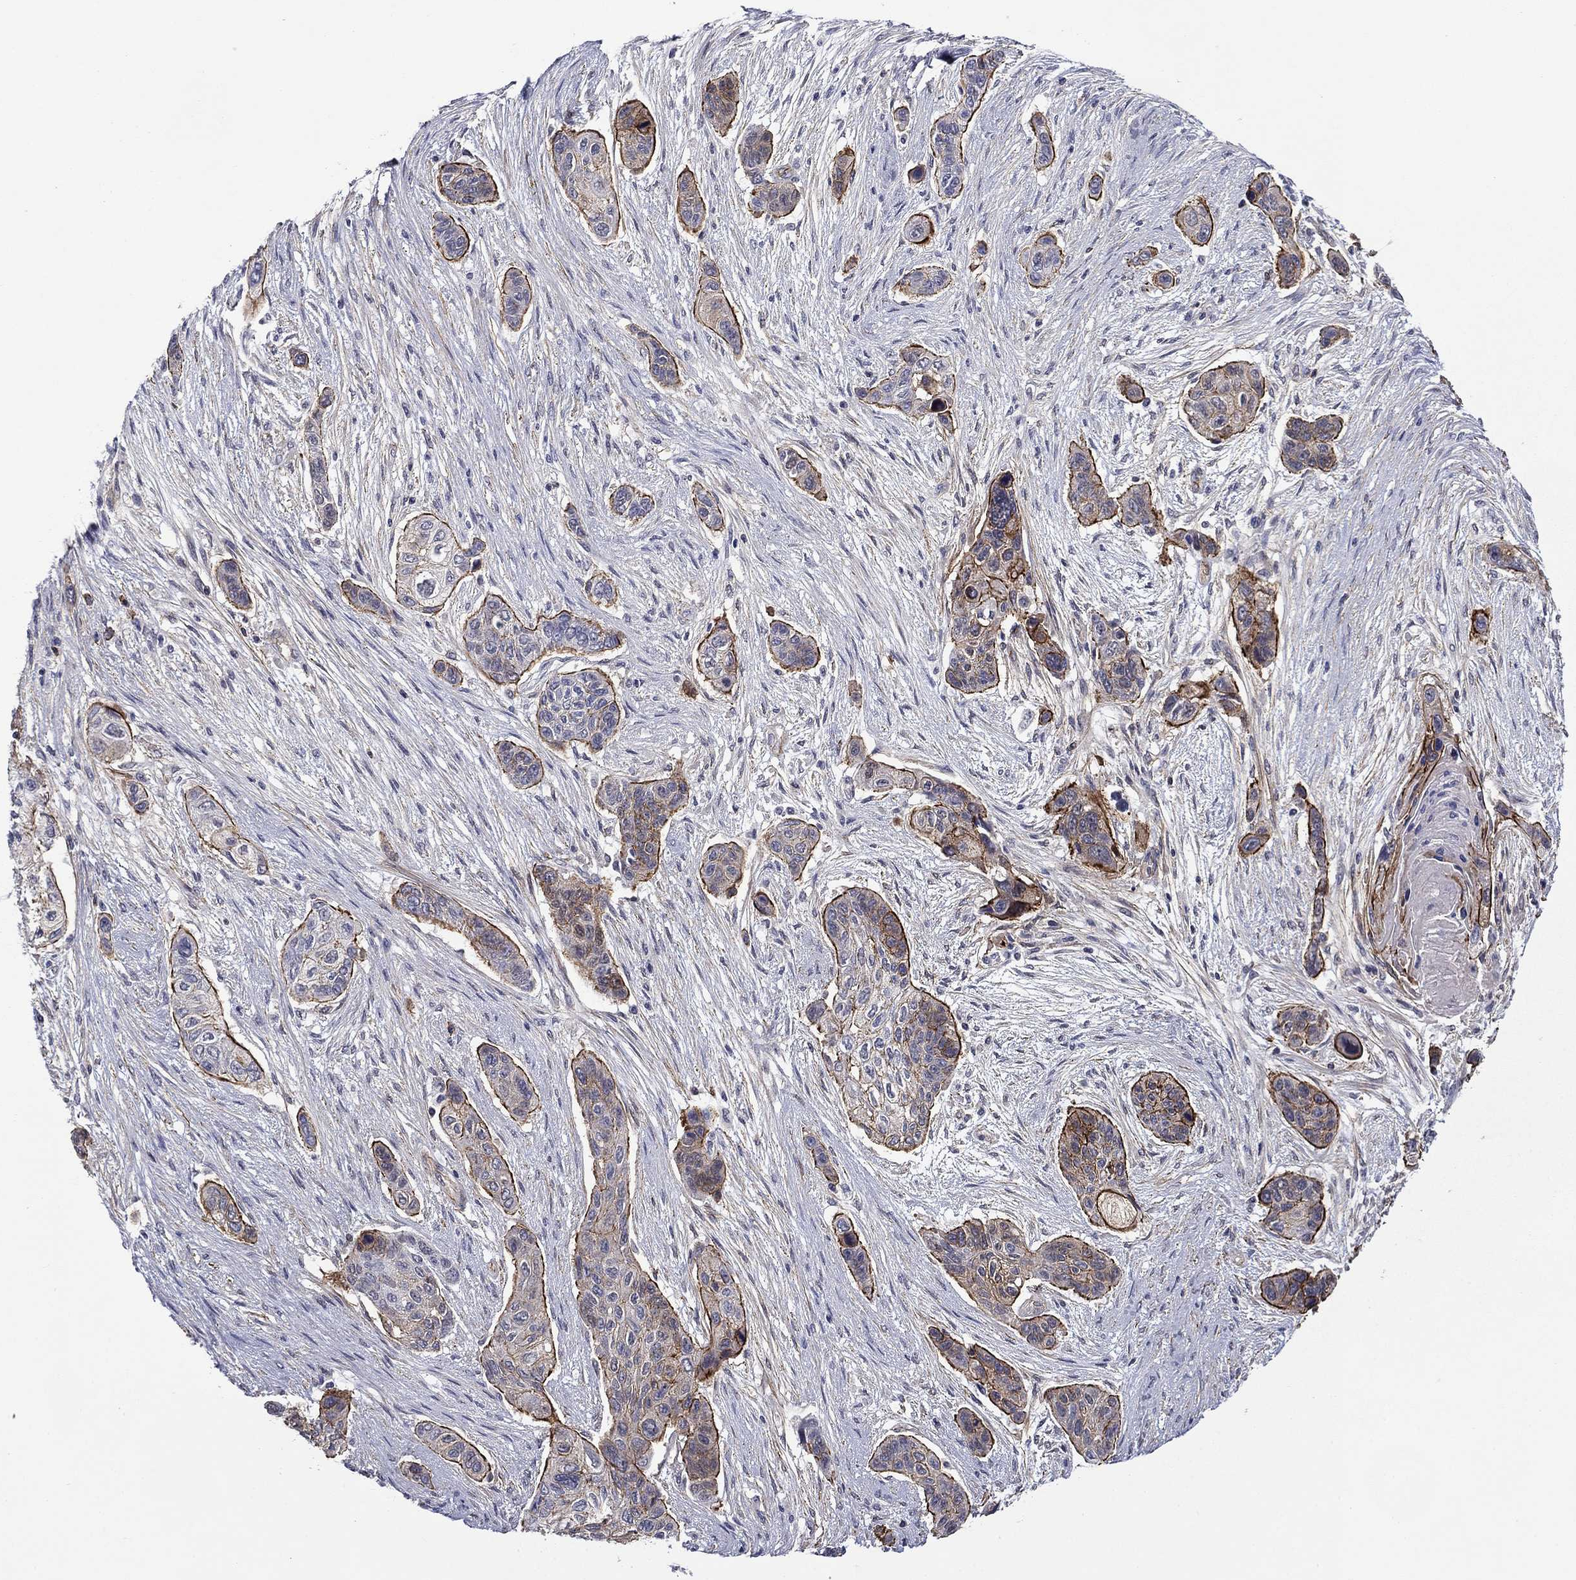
{"staining": {"intensity": "strong", "quantity": "25%-75%", "location": "cytoplasmic/membranous"}, "tissue": "lung cancer", "cell_type": "Tumor cells", "image_type": "cancer", "snomed": [{"axis": "morphology", "description": "Squamous cell carcinoma, NOS"}, {"axis": "topography", "description": "Lung"}], "caption": "The micrograph exhibits immunohistochemical staining of squamous cell carcinoma (lung). There is strong cytoplasmic/membranous staining is seen in about 25%-75% of tumor cells.", "gene": "LMO7", "patient": {"sex": "male", "age": 69}}